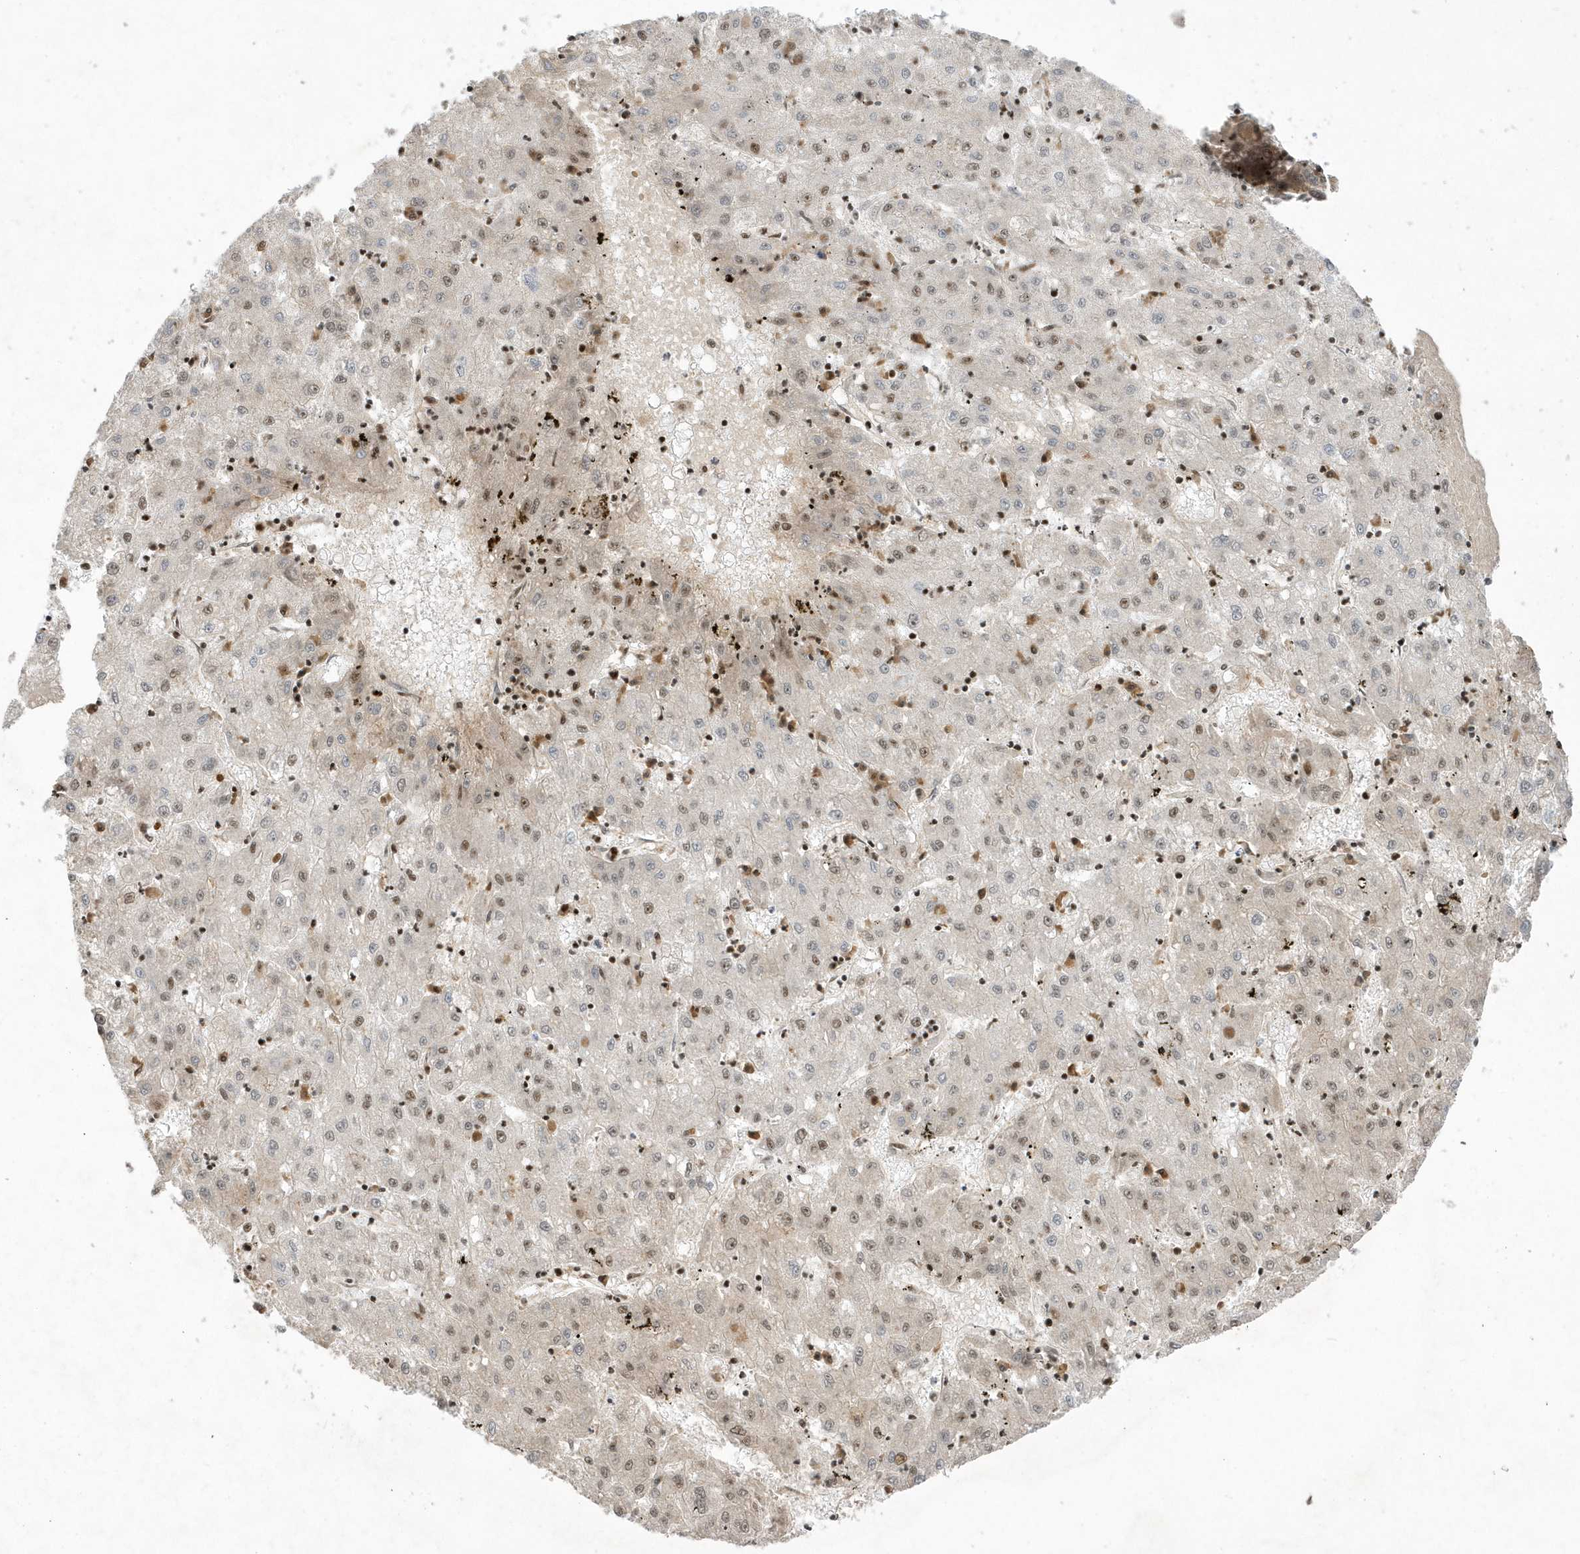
{"staining": {"intensity": "moderate", "quantity": "25%-75%", "location": "nuclear"}, "tissue": "liver cancer", "cell_type": "Tumor cells", "image_type": "cancer", "snomed": [{"axis": "morphology", "description": "Carcinoma, Hepatocellular, NOS"}, {"axis": "topography", "description": "Liver"}], "caption": "Liver cancer stained with immunohistochemistry exhibits moderate nuclear positivity in about 25%-75% of tumor cells.", "gene": "PPIL2", "patient": {"sex": "male", "age": 72}}